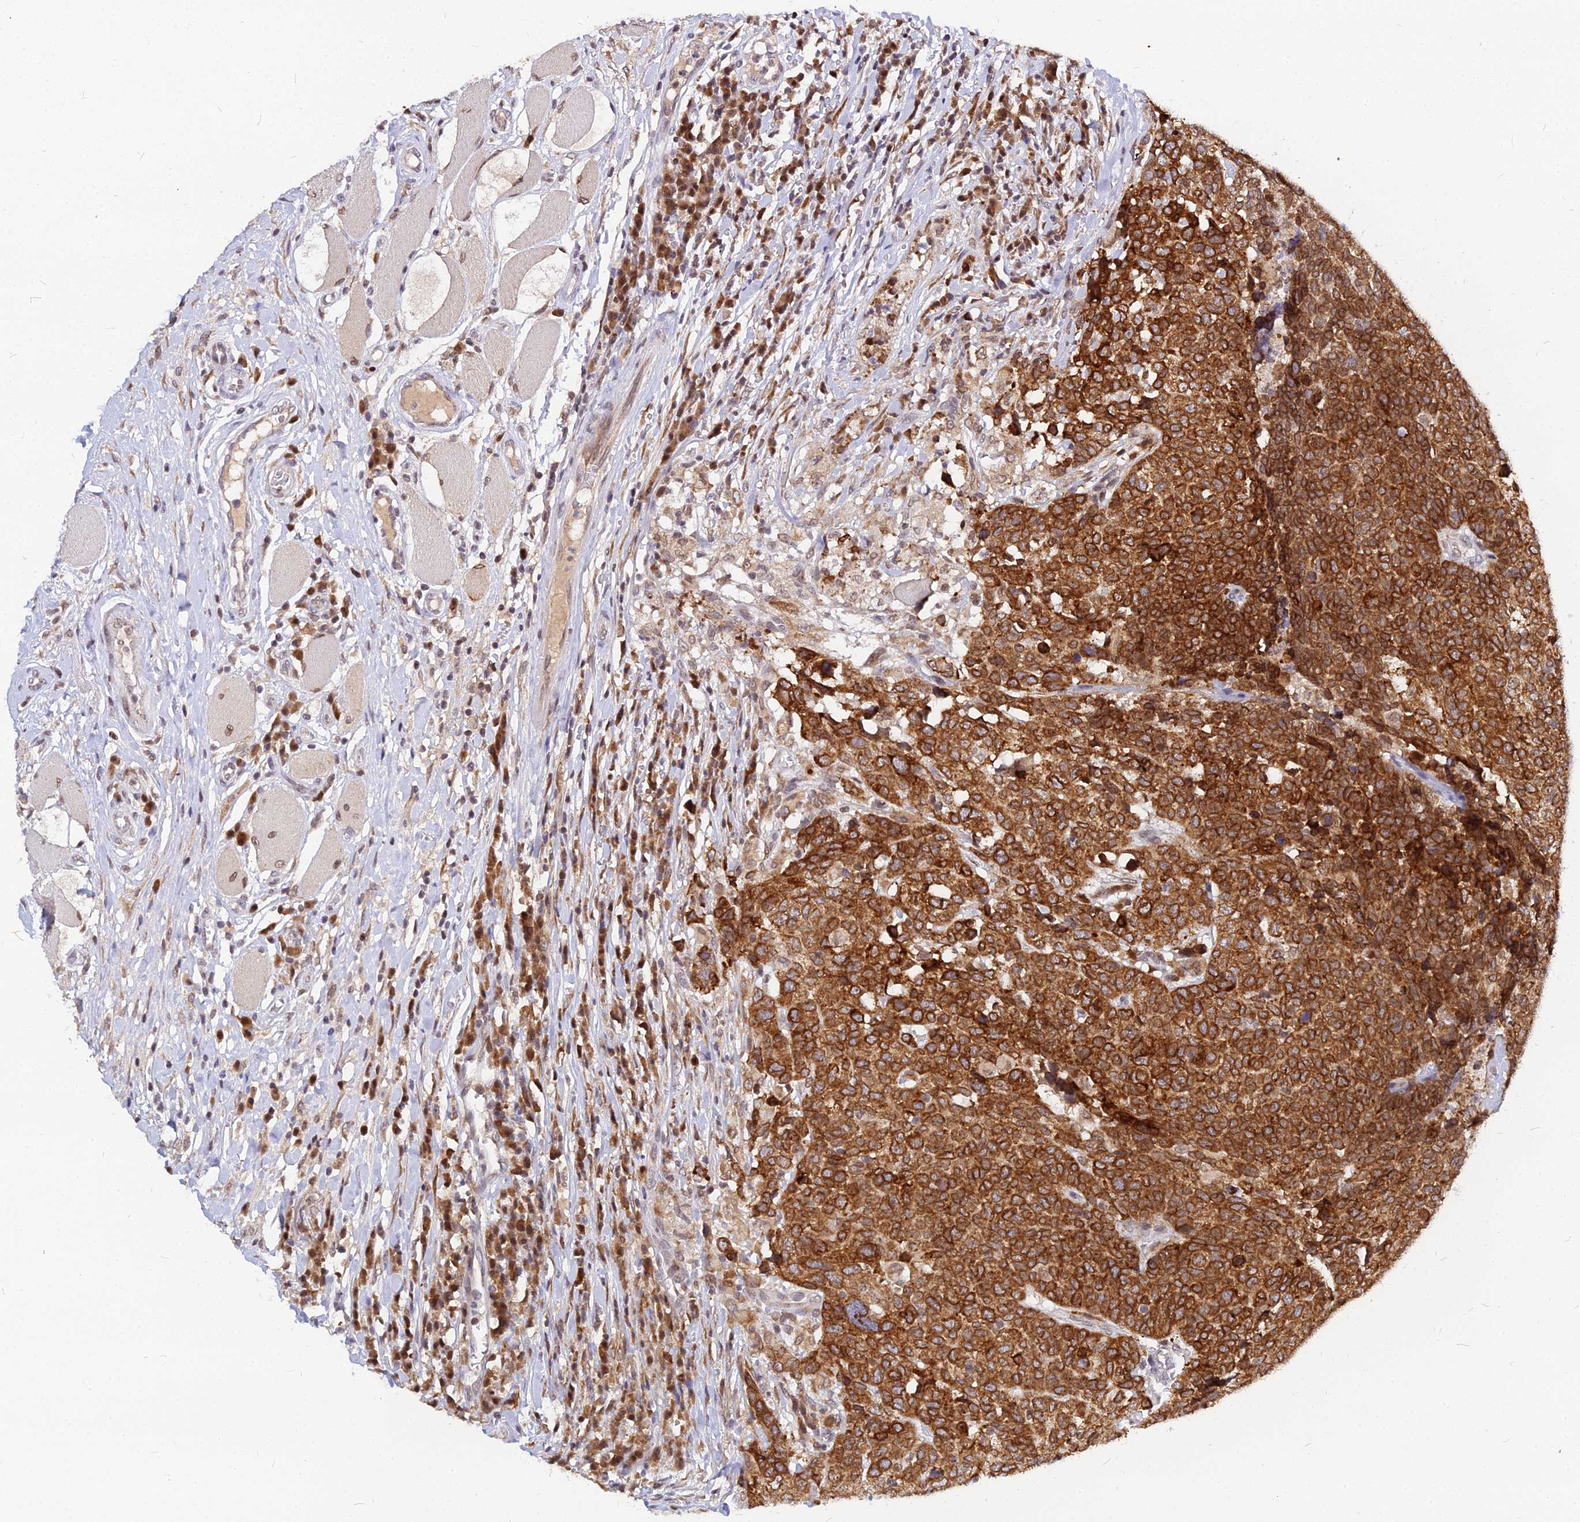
{"staining": {"intensity": "strong", "quantity": ">75%", "location": "cytoplasmic/membranous"}, "tissue": "head and neck cancer", "cell_type": "Tumor cells", "image_type": "cancer", "snomed": [{"axis": "morphology", "description": "Squamous cell carcinoma, NOS"}, {"axis": "topography", "description": "Head-Neck"}], "caption": "Immunohistochemistry (IHC) image of neoplastic tissue: human head and neck cancer (squamous cell carcinoma) stained using immunohistochemistry (IHC) reveals high levels of strong protein expression localized specifically in the cytoplasmic/membranous of tumor cells, appearing as a cytoplasmic/membranous brown color.", "gene": "RNF121", "patient": {"sex": "male", "age": 66}}